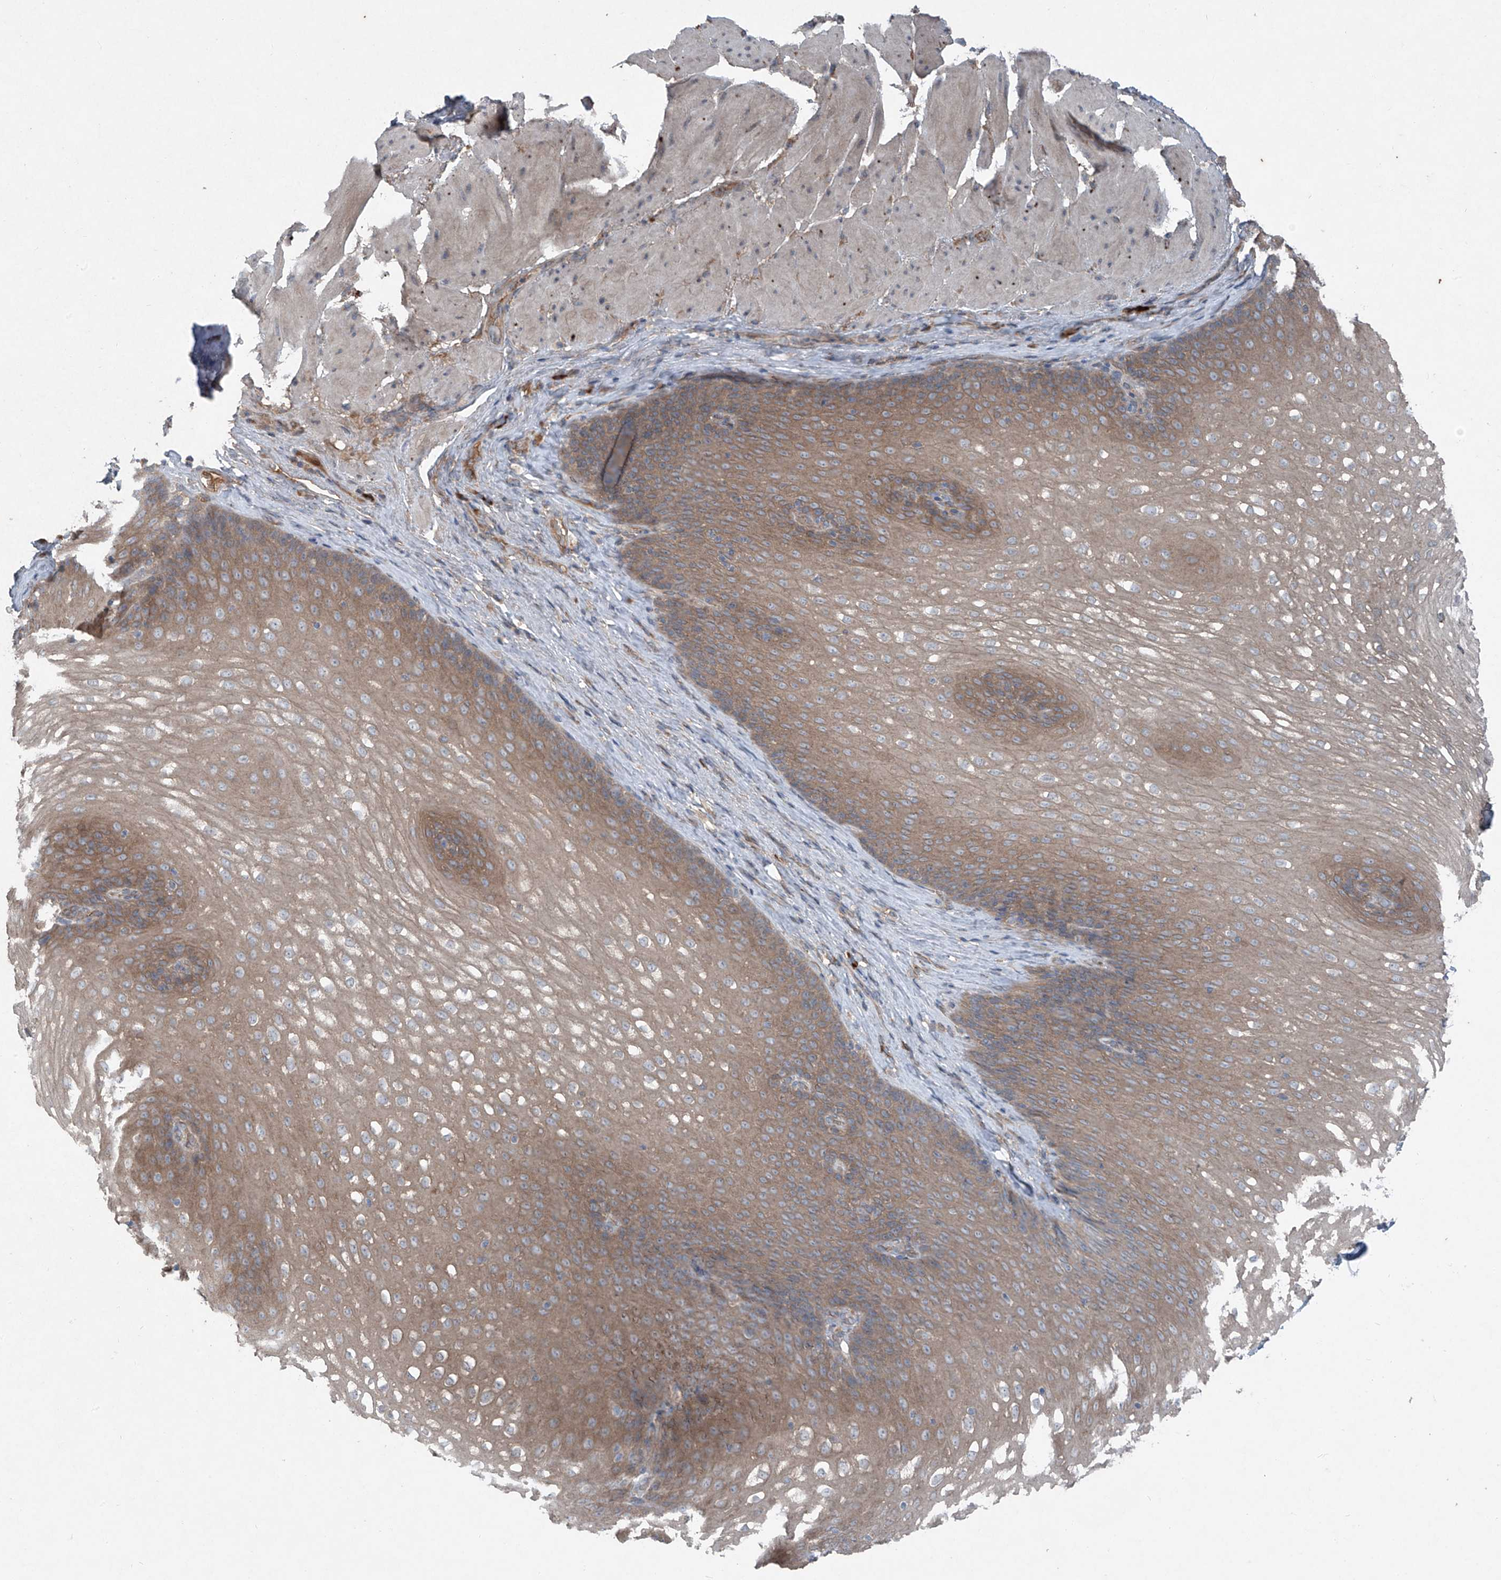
{"staining": {"intensity": "moderate", "quantity": ">75%", "location": "cytoplasmic/membranous"}, "tissue": "esophagus", "cell_type": "Squamous epithelial cells", "image_type": "normal", "snomed": [{"axis": "morphology", "description": "Normal tissue, NOS"}, {"axis": "topography", "description": "Esophagus"}], "caption": "Esophagus stained with IHC demonstrates moderate cytoplasmic/membranous staining in about >75% of squamous epithelial cells. Using DAB (brown) and hematoxylin (blue) stains, captured at high magnification using brightfield microscopy.", "gene": "FOXRED2", "patient": {"sex": "female", "age": 66}}